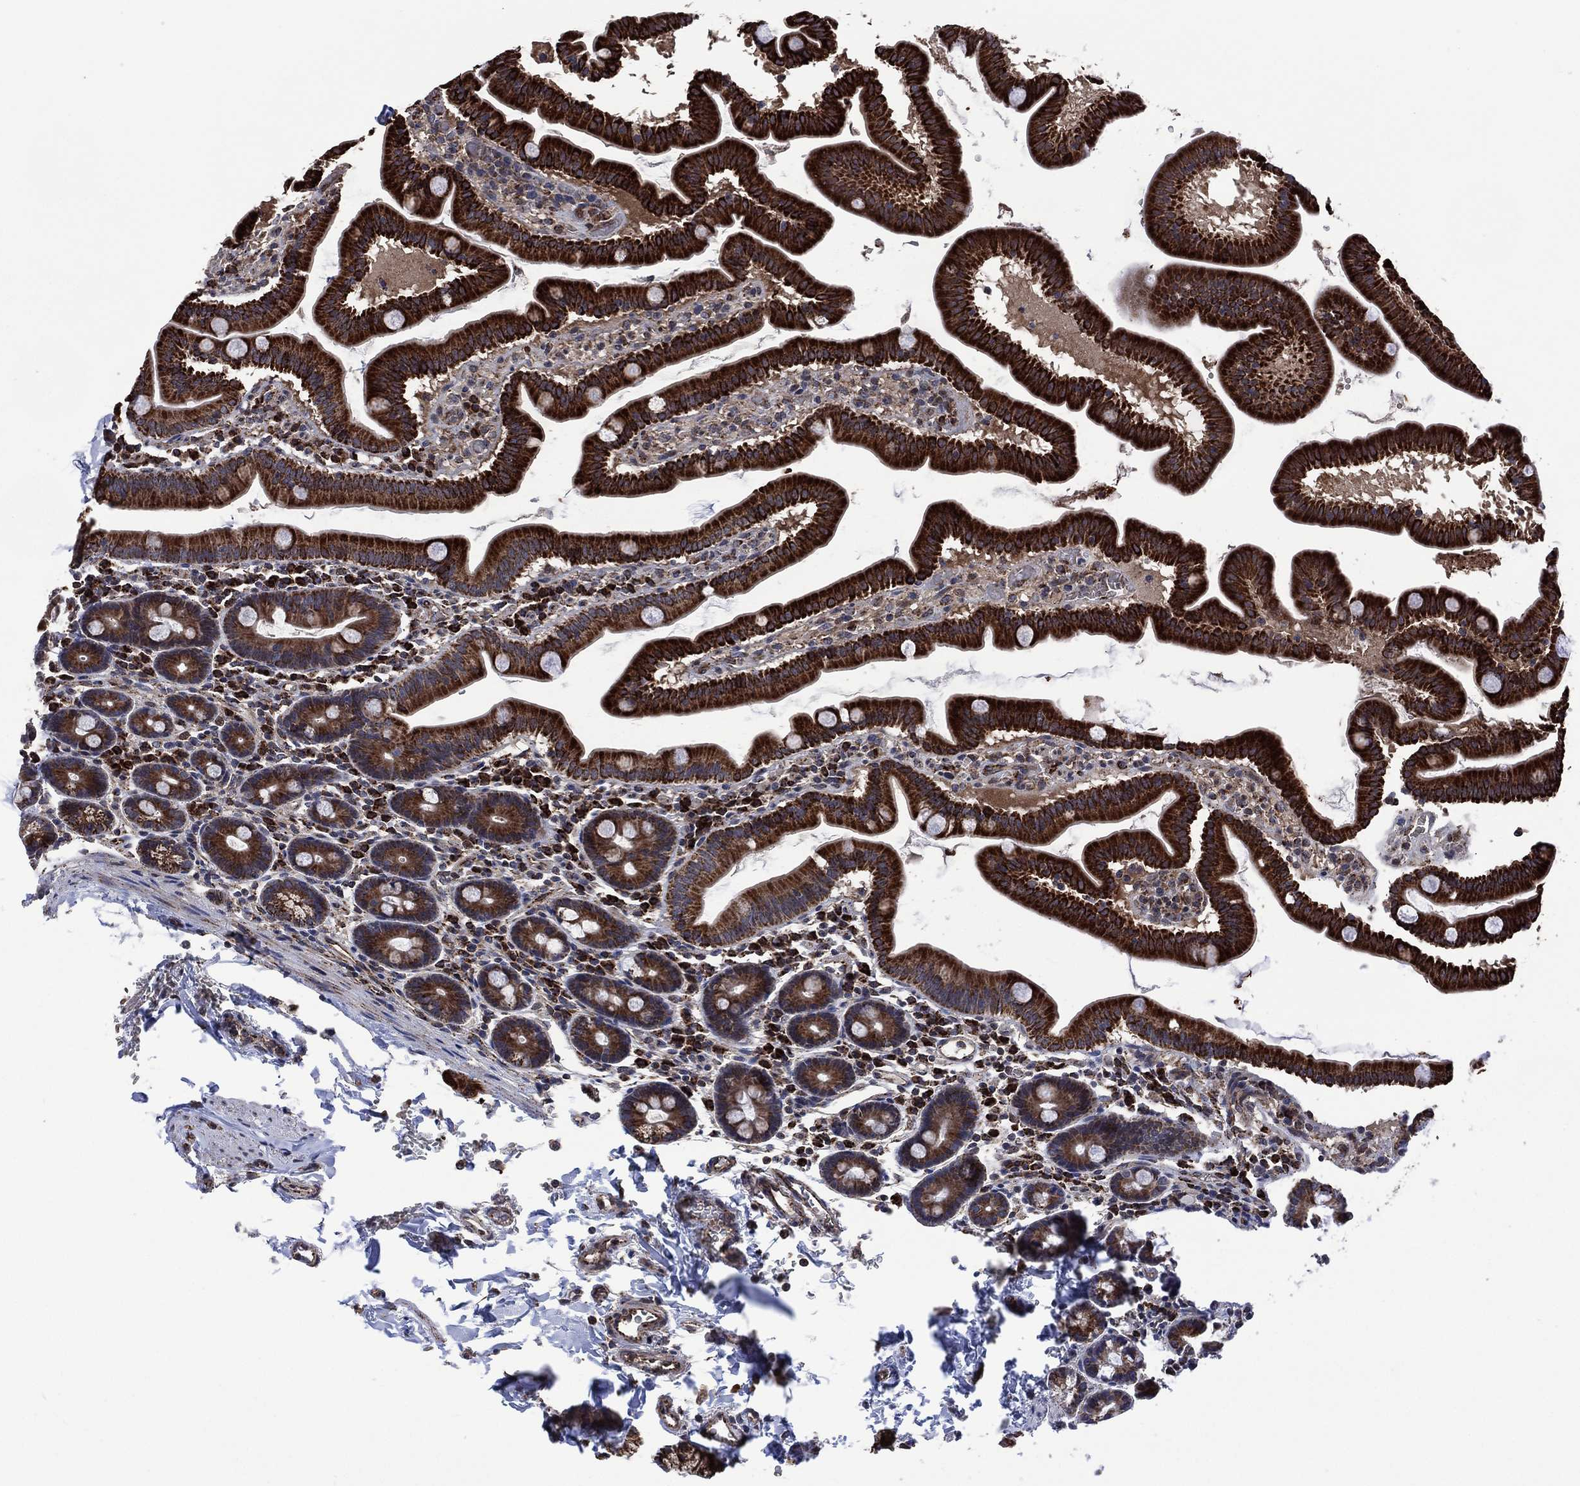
{"staining": {"intensity": "strong", "quantity": ">75%", "location": "cytoplasmic/membranous"}, "tissue": "duodenum", "cell_type": "Glandular cells", "image_type": "normal", "snomed": [{"axis": "morphology", "description": "Normal tissue, NOS"}, {"axis": "topography", "description": "Duodenum"}], "caption": "Strong cytoplasmic/membranous staining for a protein is appreciated in approximately >75% of glandular cells of normal duodenum using IHC.", "gene": "HTD2", "patient": {"sex": "male", "age": 59}}